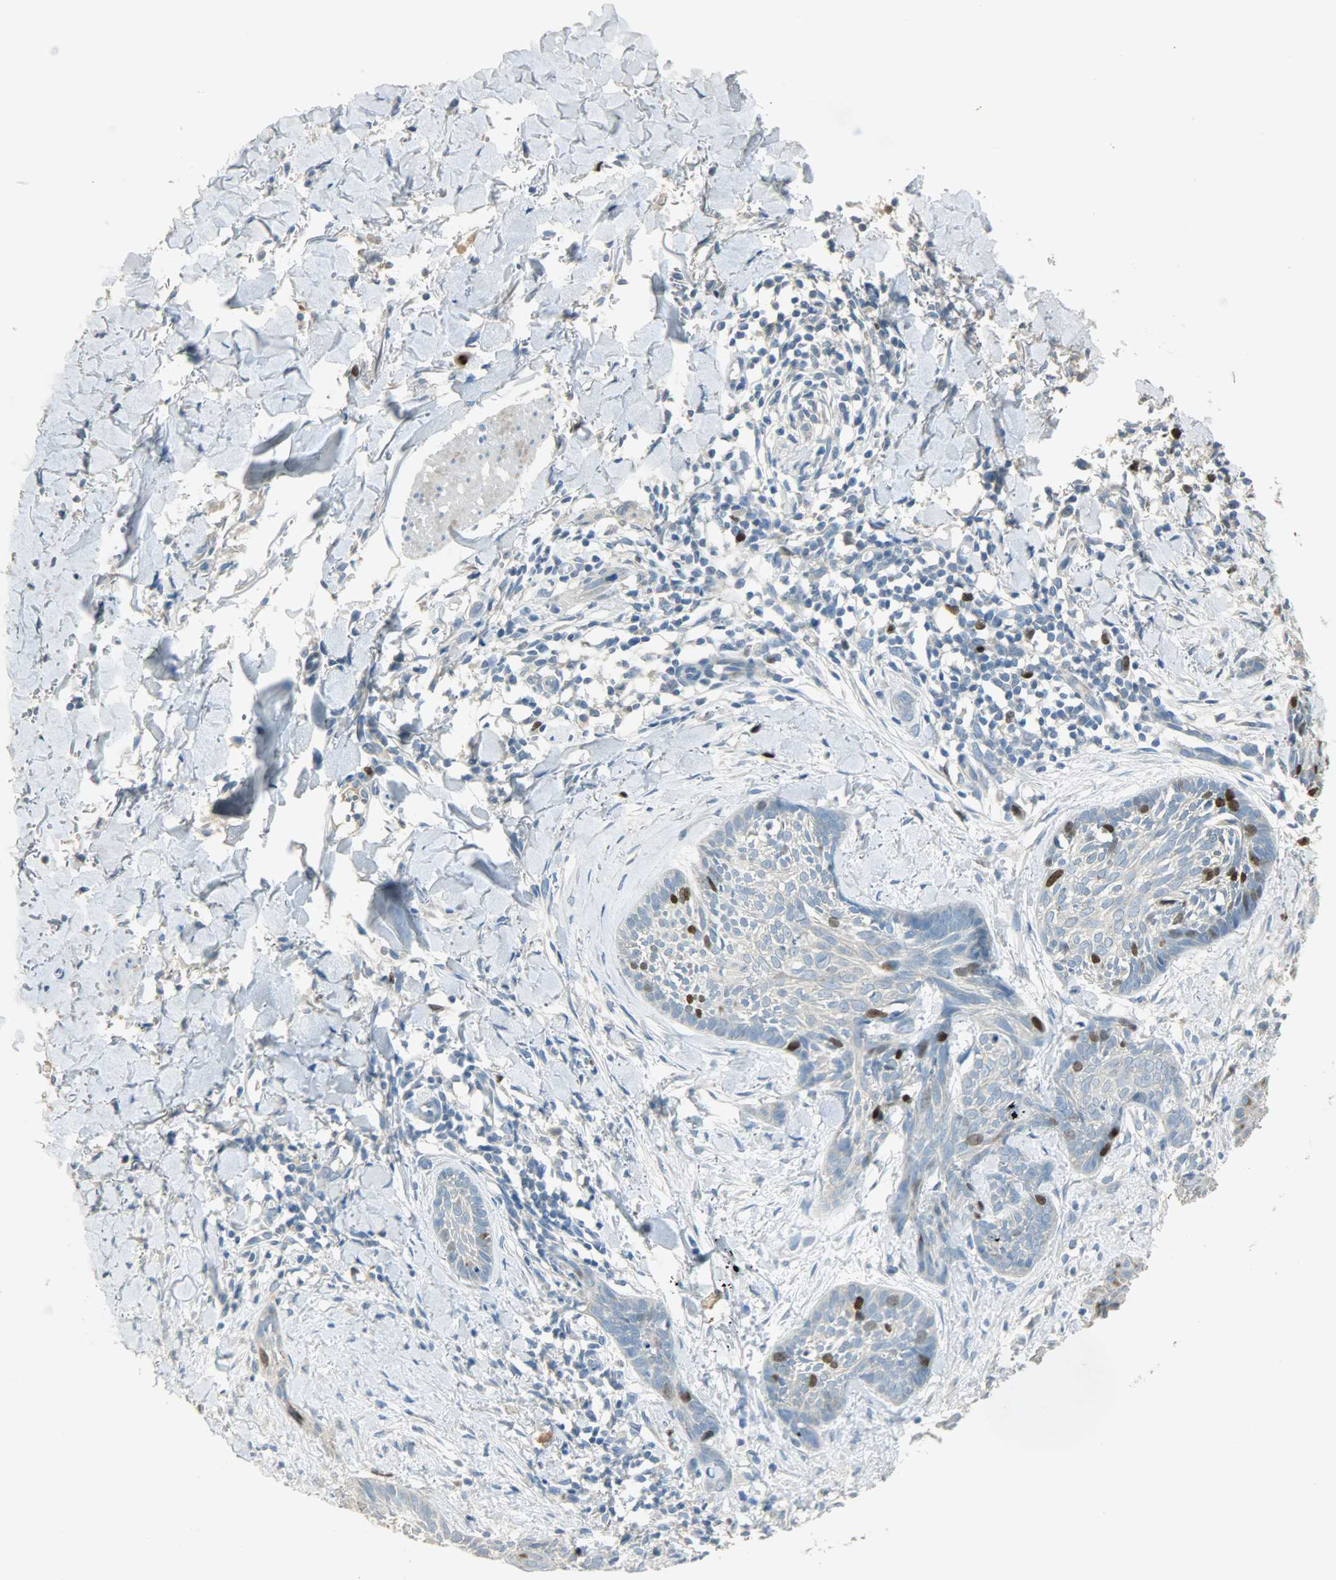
{"staining": {"intensity": "strong", "quantity": "<25%", "location": "nuclear"}, "tissue": "skin cancer", "cell_type": "Tumor cells", "image_type": "cancer", "snomed": [{"axis": "morphology", "description": "Normal tissue, NOS"}, {"axis": "morphology", "description": "Basal cell carcinoma"}, {"axis": "topography", "description": "Skin"}], "caption": "An image showing strong nuclear positivity in about <25% of tumor cells in basal cell carcinoma (skin), as visualized by brown immunohistochemical staining.", "gene": "TPX2", "patient": {"sex": "male", "age": 71}}